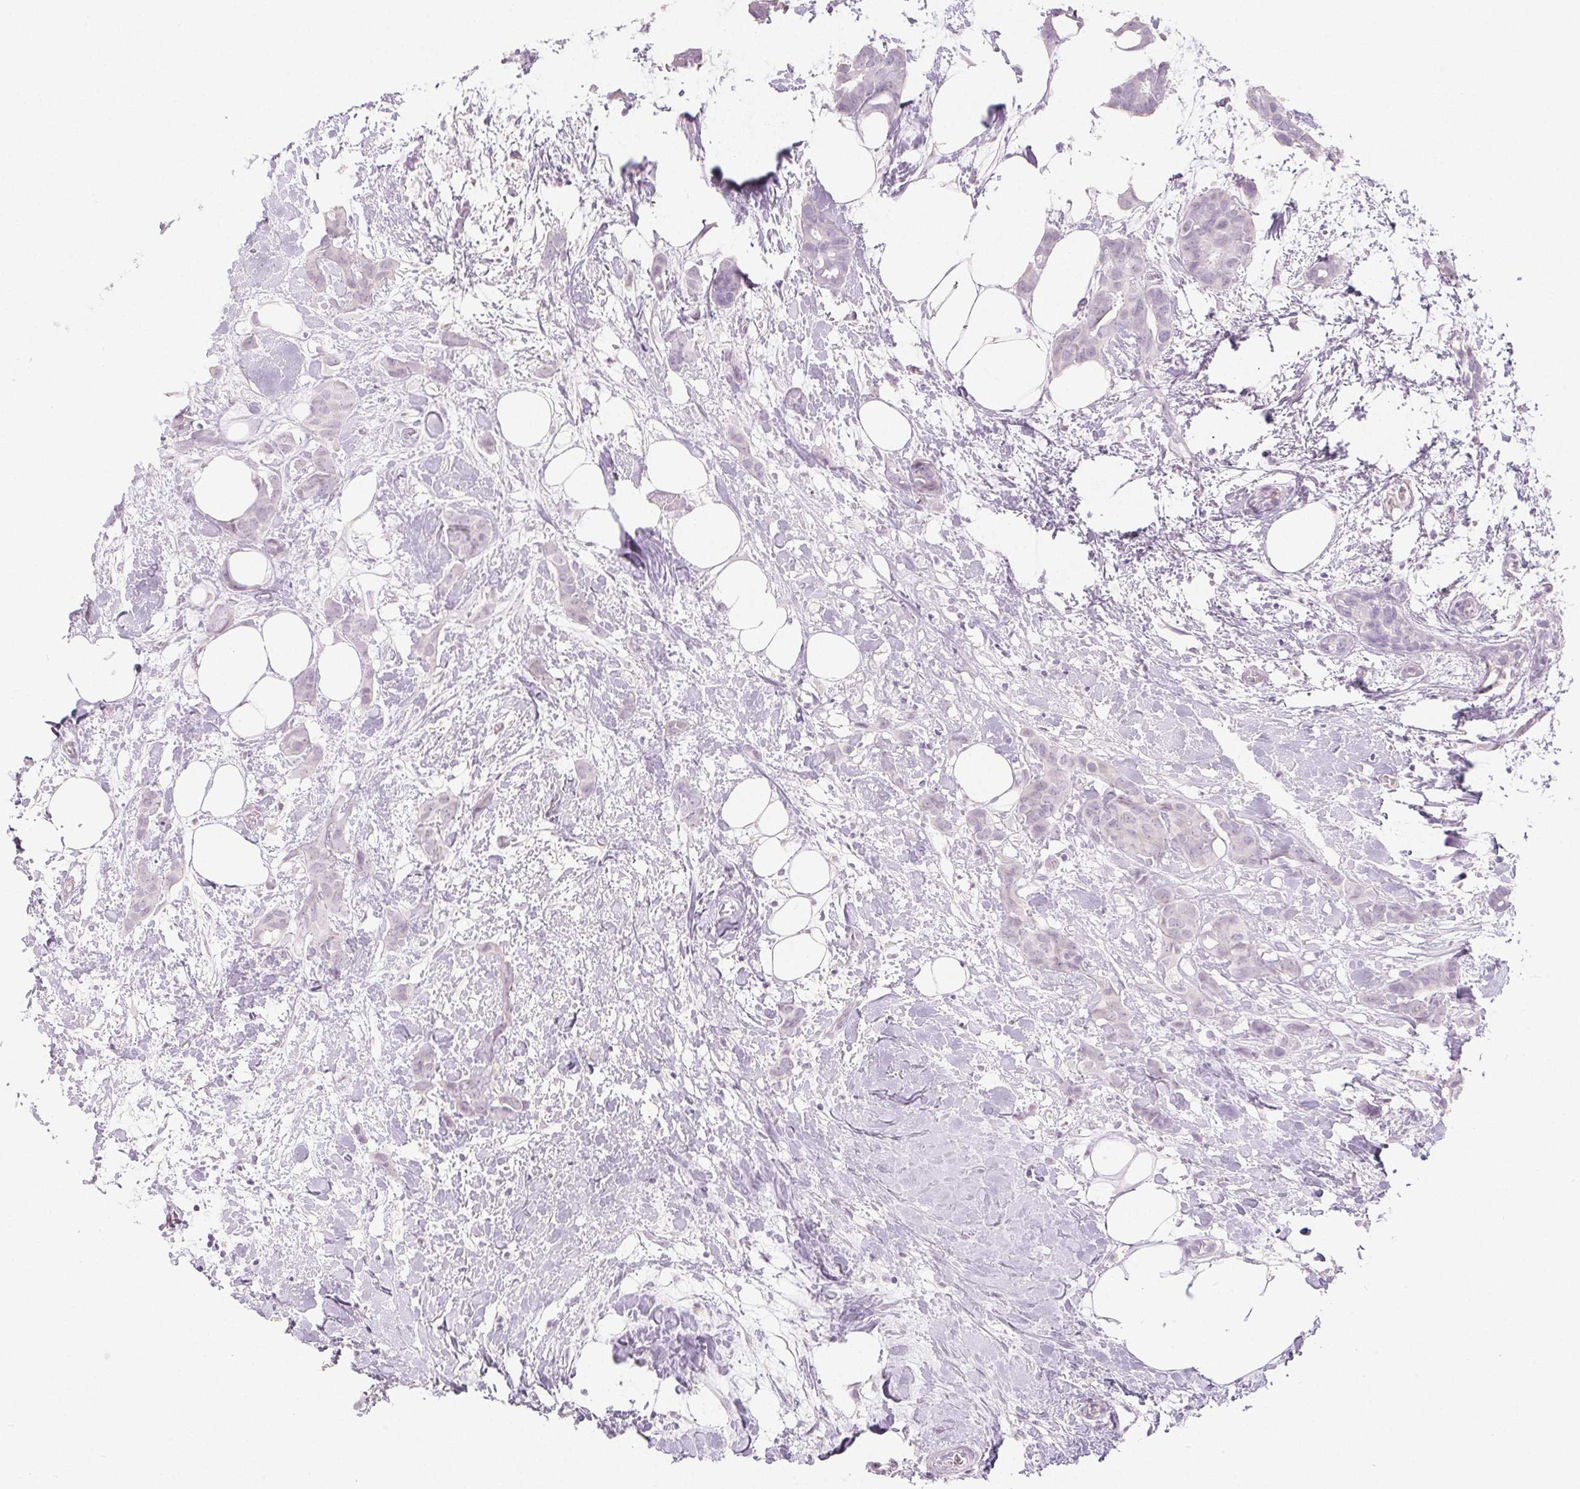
{"staining": {"intensity": "negative", "quantity": "none", "location": "none"}, "tissue": "breast cancer", "cell_type": "Tumor cells", "image_type": "cancer", "snomed": [{"axis": "morphology", "description": "Duct carcinoma"}, {"axis": "topography", "description": "Breast"}], "caption": "Breast cancer (intraductal carcinoma) stained for a protein using IHC shows no positivity tumor cells.", "gene": "PI3", "patient": {"sex": "female", "age": 62}}